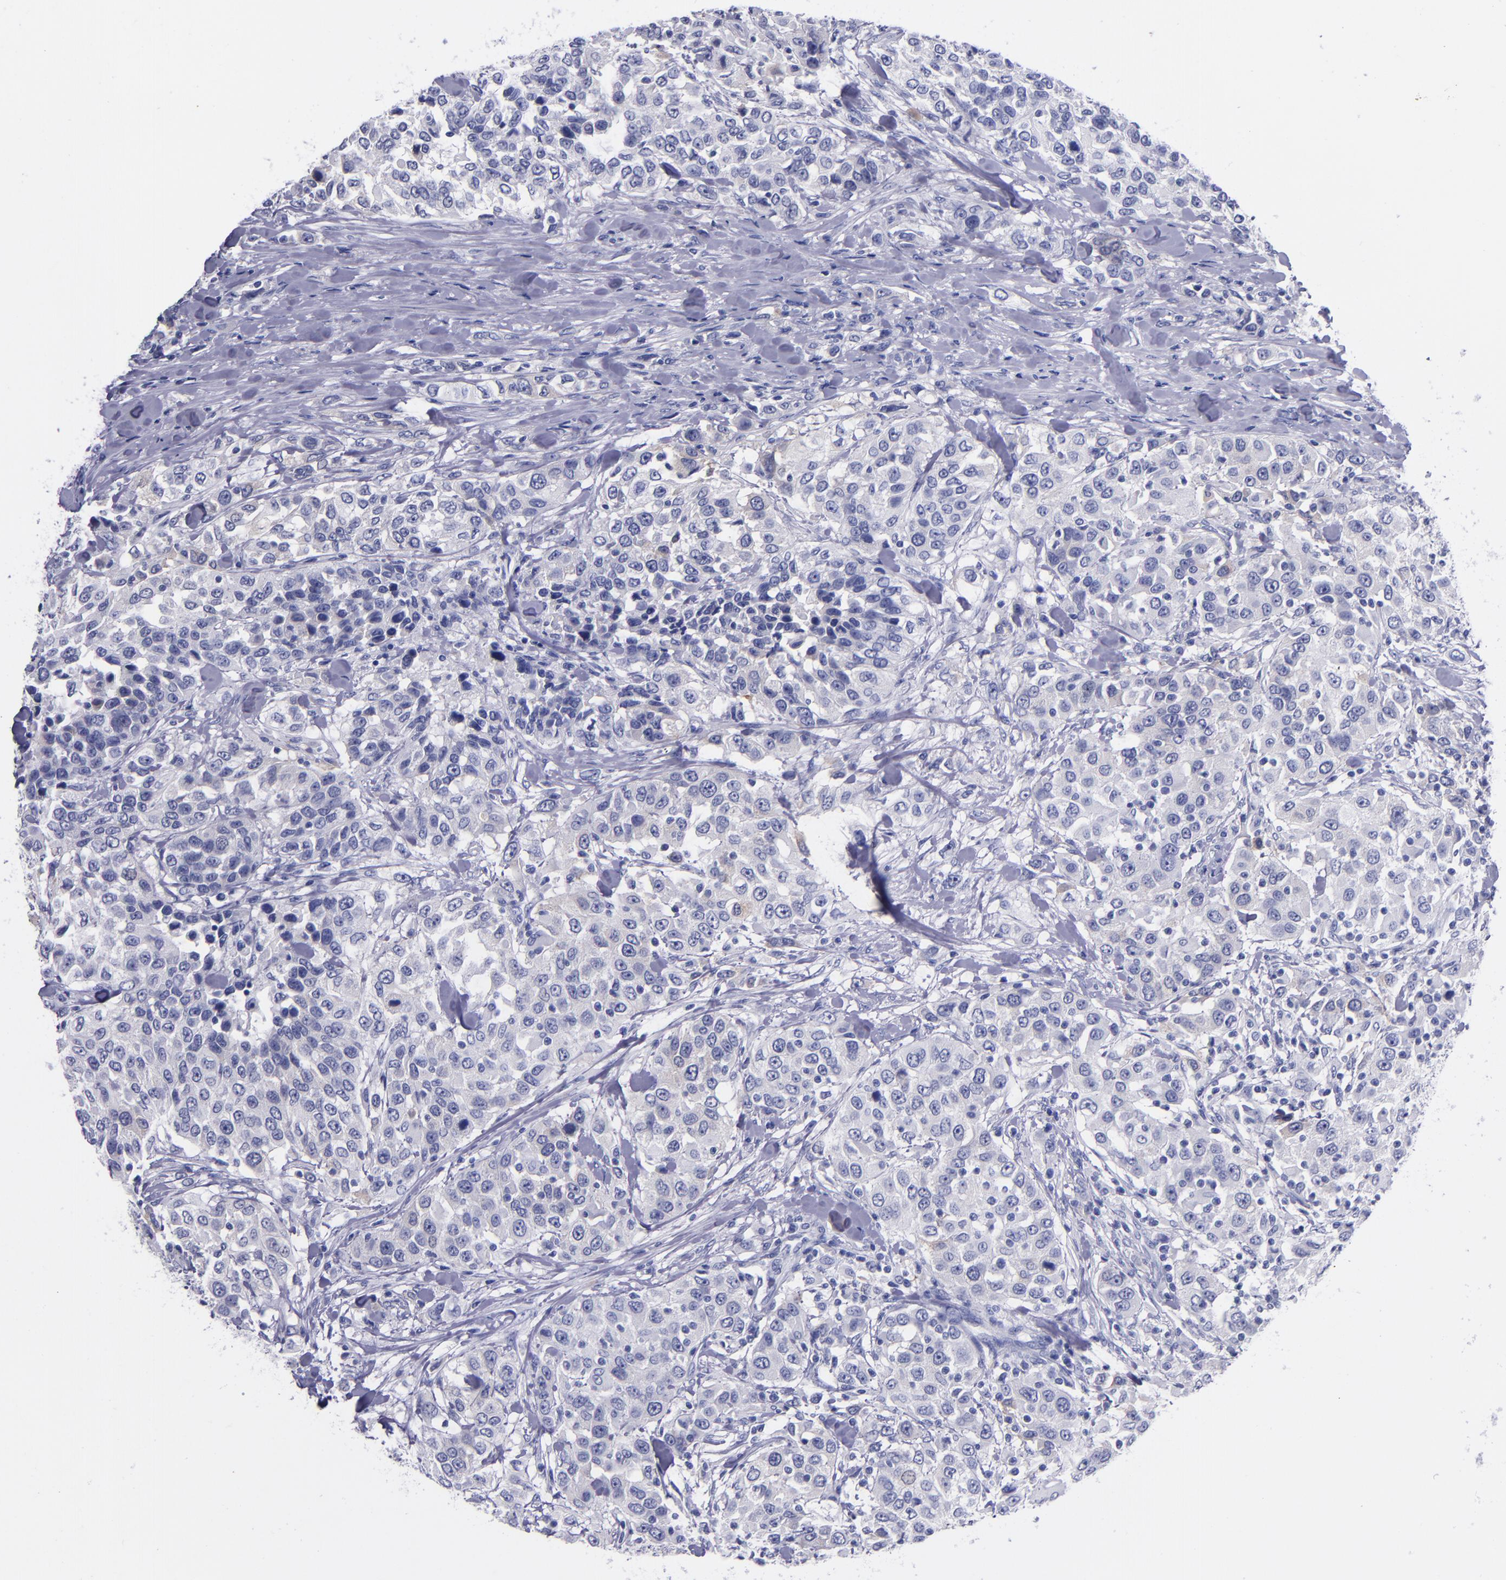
{"staining": {"intensity": "negative", "quantity": "none", "location": "none"}, "tissue": "urothelial cancer", "cell_type": "Tumor cells", "image_type": "cancer", "snomed": [{"axis": "morphology", "description": "Urothelial carcinoma, High grade"}, {"axis": "topography", "description": "Urinary bladder"}], "caption": "Tumor cells show no significant protein staining in urothelial cancer. (DAB (3,3'-diaminobenzidine) immunohistochemistry (IHC) with hematoxylin counter stain).", "gene": "SV2A", "patient": {"sex": "female", "age": 80}}